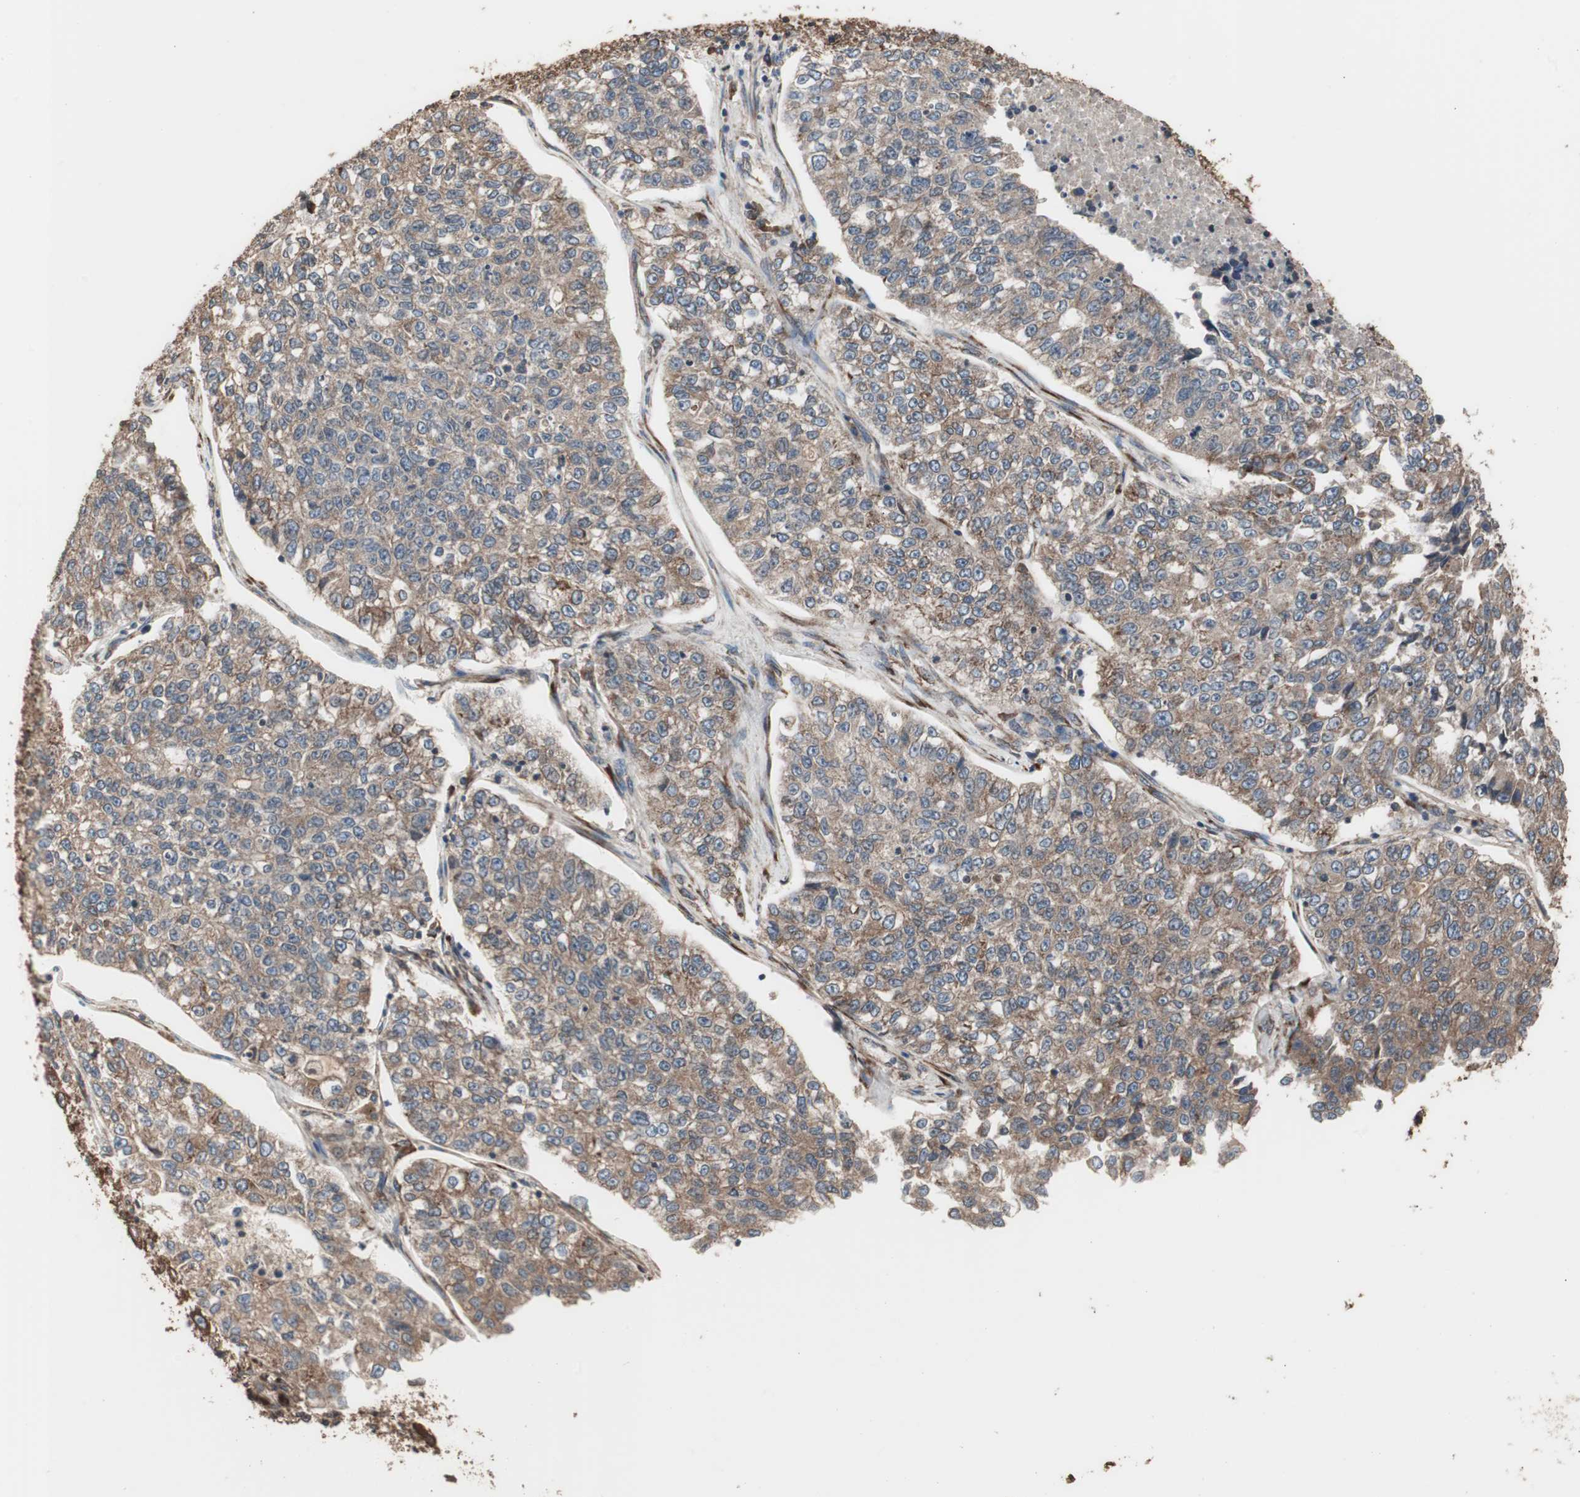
{"staining": {"intensity": "moderate", "quantity": "25%-75%", "location": "cytoplasmic/membranous"}, "tissue": "lung cancer", "cell_type": "Tumor cells", "image_type": "cancer", "snomed": [{"axis": "morphology", "description": "Adenocarcinoma, NOS"}, {"axis": "topography", "description": "Lung"}], "caption": "This micrograph displays immunohistochemistry staining of human lung adenocarcinoma, with medium moderate cytoplasmic/membranous expression in about 25%-75% of tumor cells.", "gene": "LZTS1", "patient": {"sex": "male", "age": 49}}